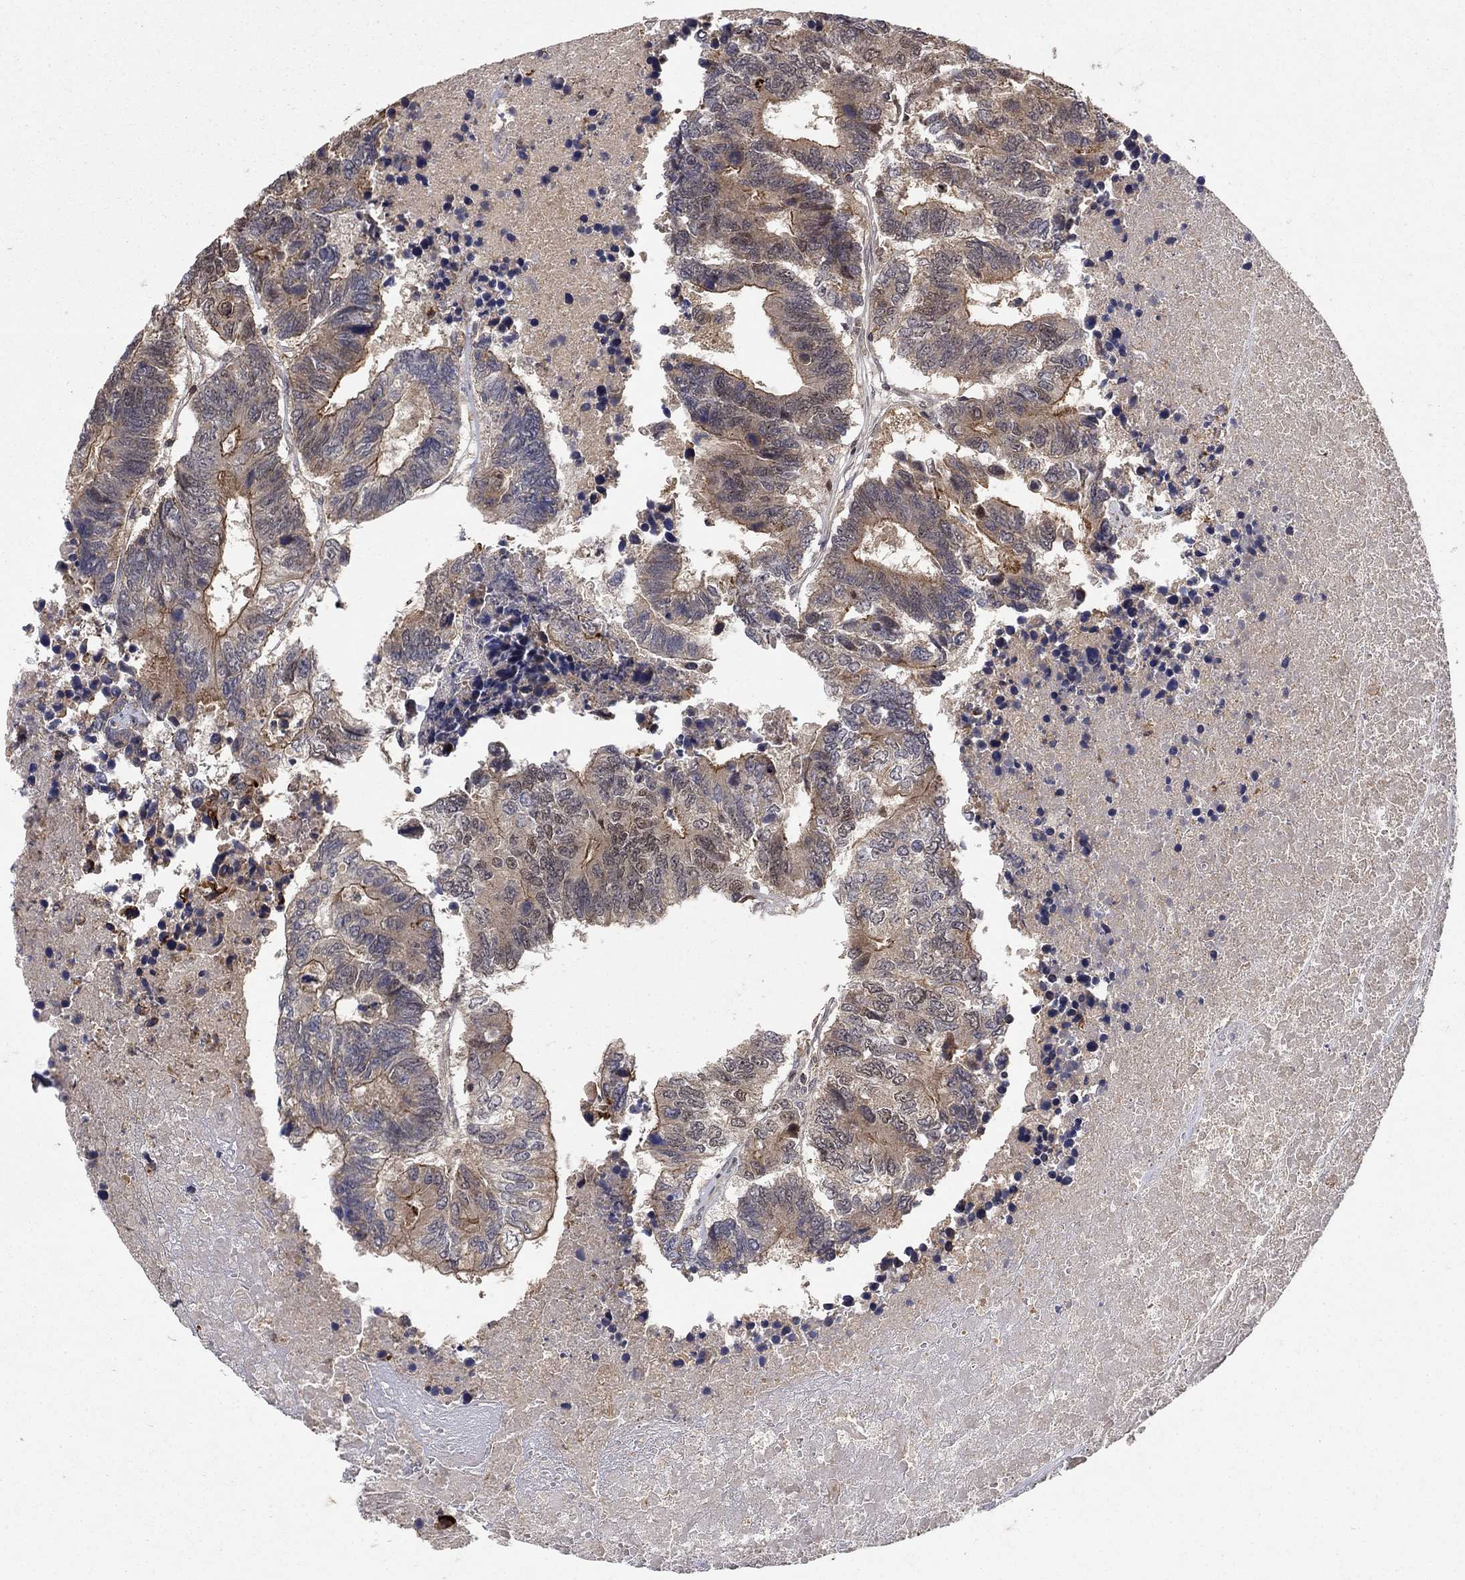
{"staining": {"intensity": "moderate", "quantity": "<25%", "location": "cytoplasmic/membranous"}, "tissue": "colorectal cancer", "cell_type": "Tumor cells", "image_type": "cancer", "snomed": [{"axis": "morphology", "description": "Adenocarcinoma, NOS"}, {"axis": "topography", "description": "Colon"}], "caption": "Human adenocarcinoma (colorectal) stained with a protein marker demonstrates moderate staining in tumor cells.", "gene": "CCDC66", "patient": {"sex": "female", "age": 48}}